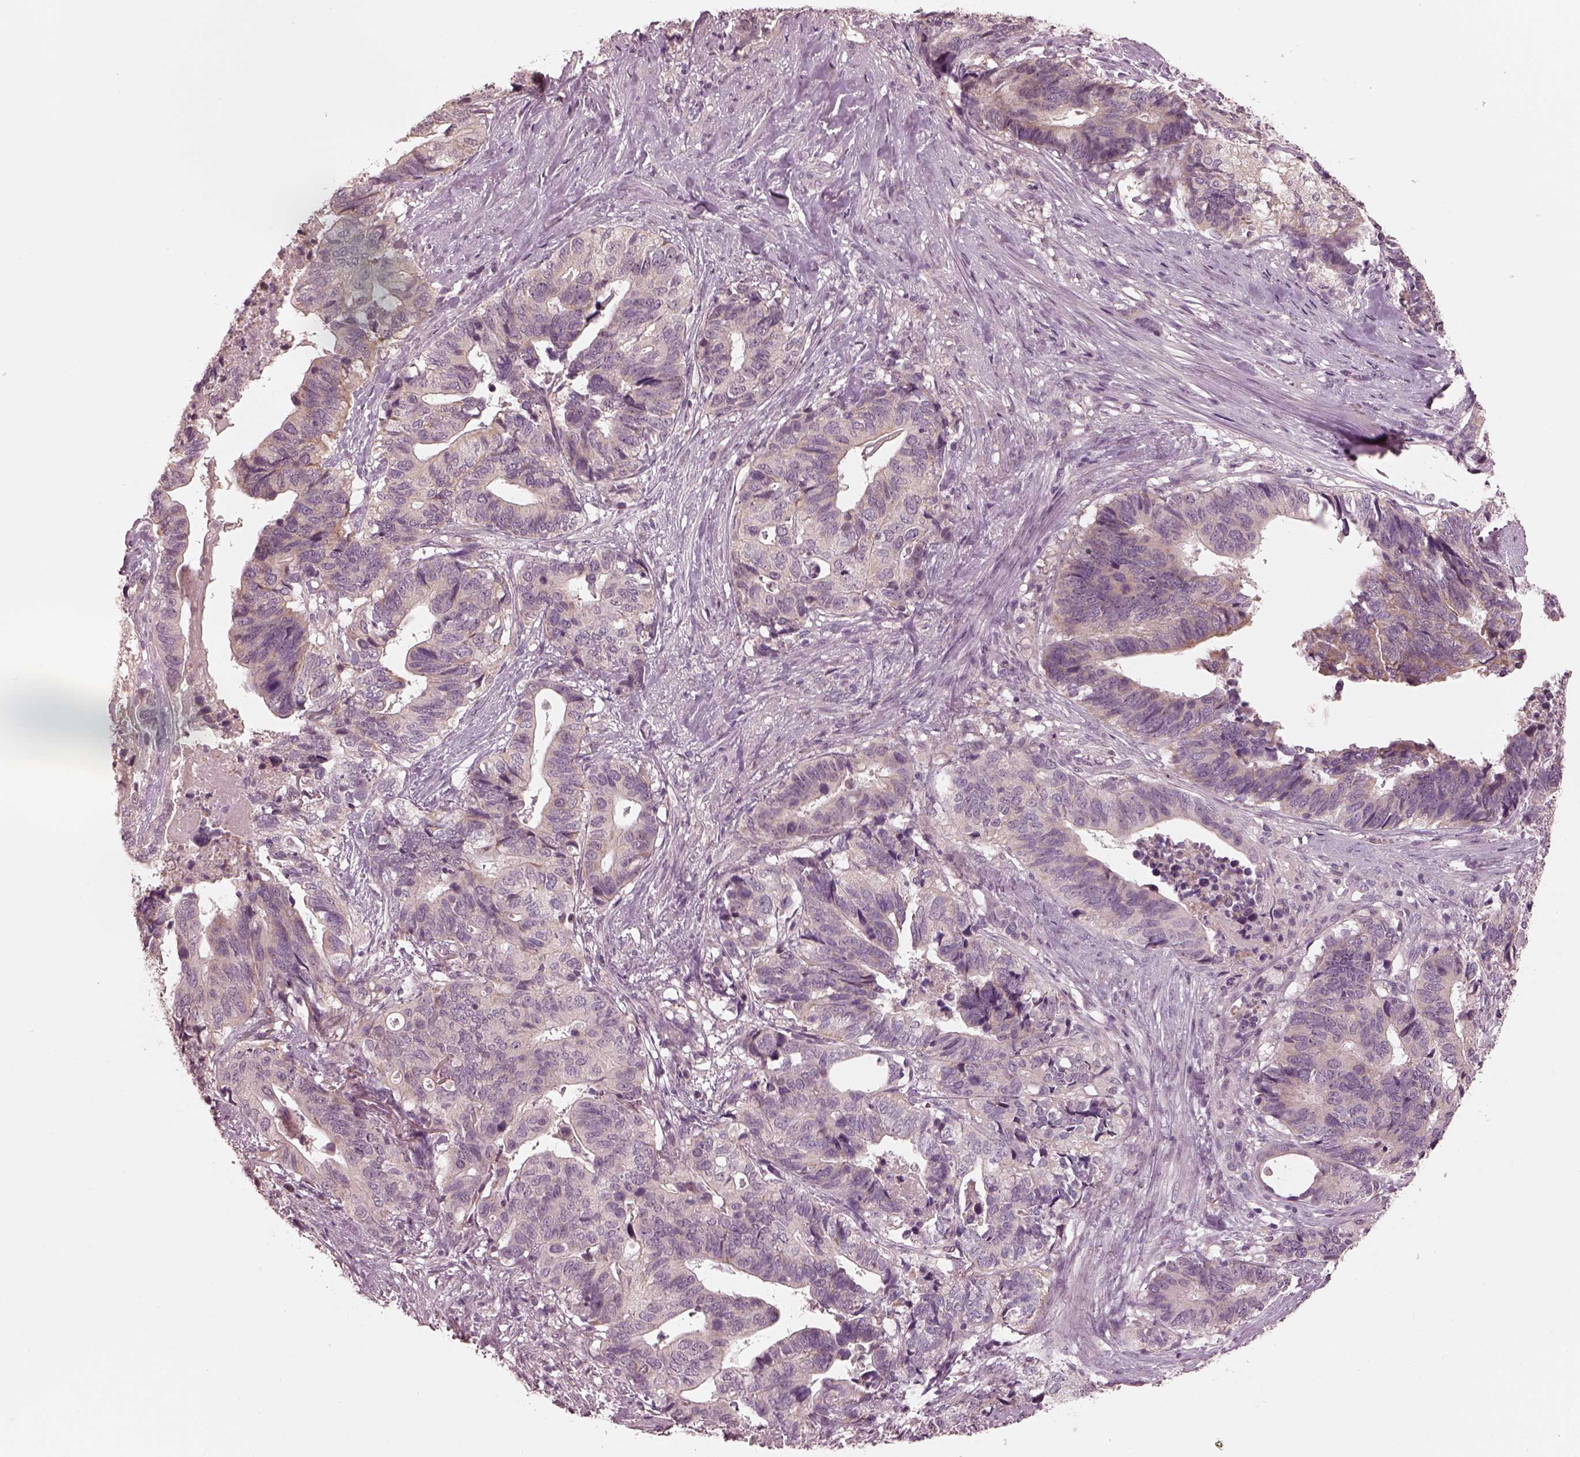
{"staining": {"intensity": "weak", "quantity": "<25%", "location": "cytoplasmic/membranous"}, "tissue": "stomach cancer", "cell_type": "Tumor cells", "image_type": "cancer", "snomed": [{"axis": "morphology", "description": "Adenocarcinoma, NOS"}, {"axis": "topography", "description": "Stomach, upper"}], "caption": "A histopathology image of adenocarcinoma (stomach) stained for a protein demonstrates no brown staining in tumor cells.", "gene": "IQCB1", "patient": {"sex": "female", "age": 67}}